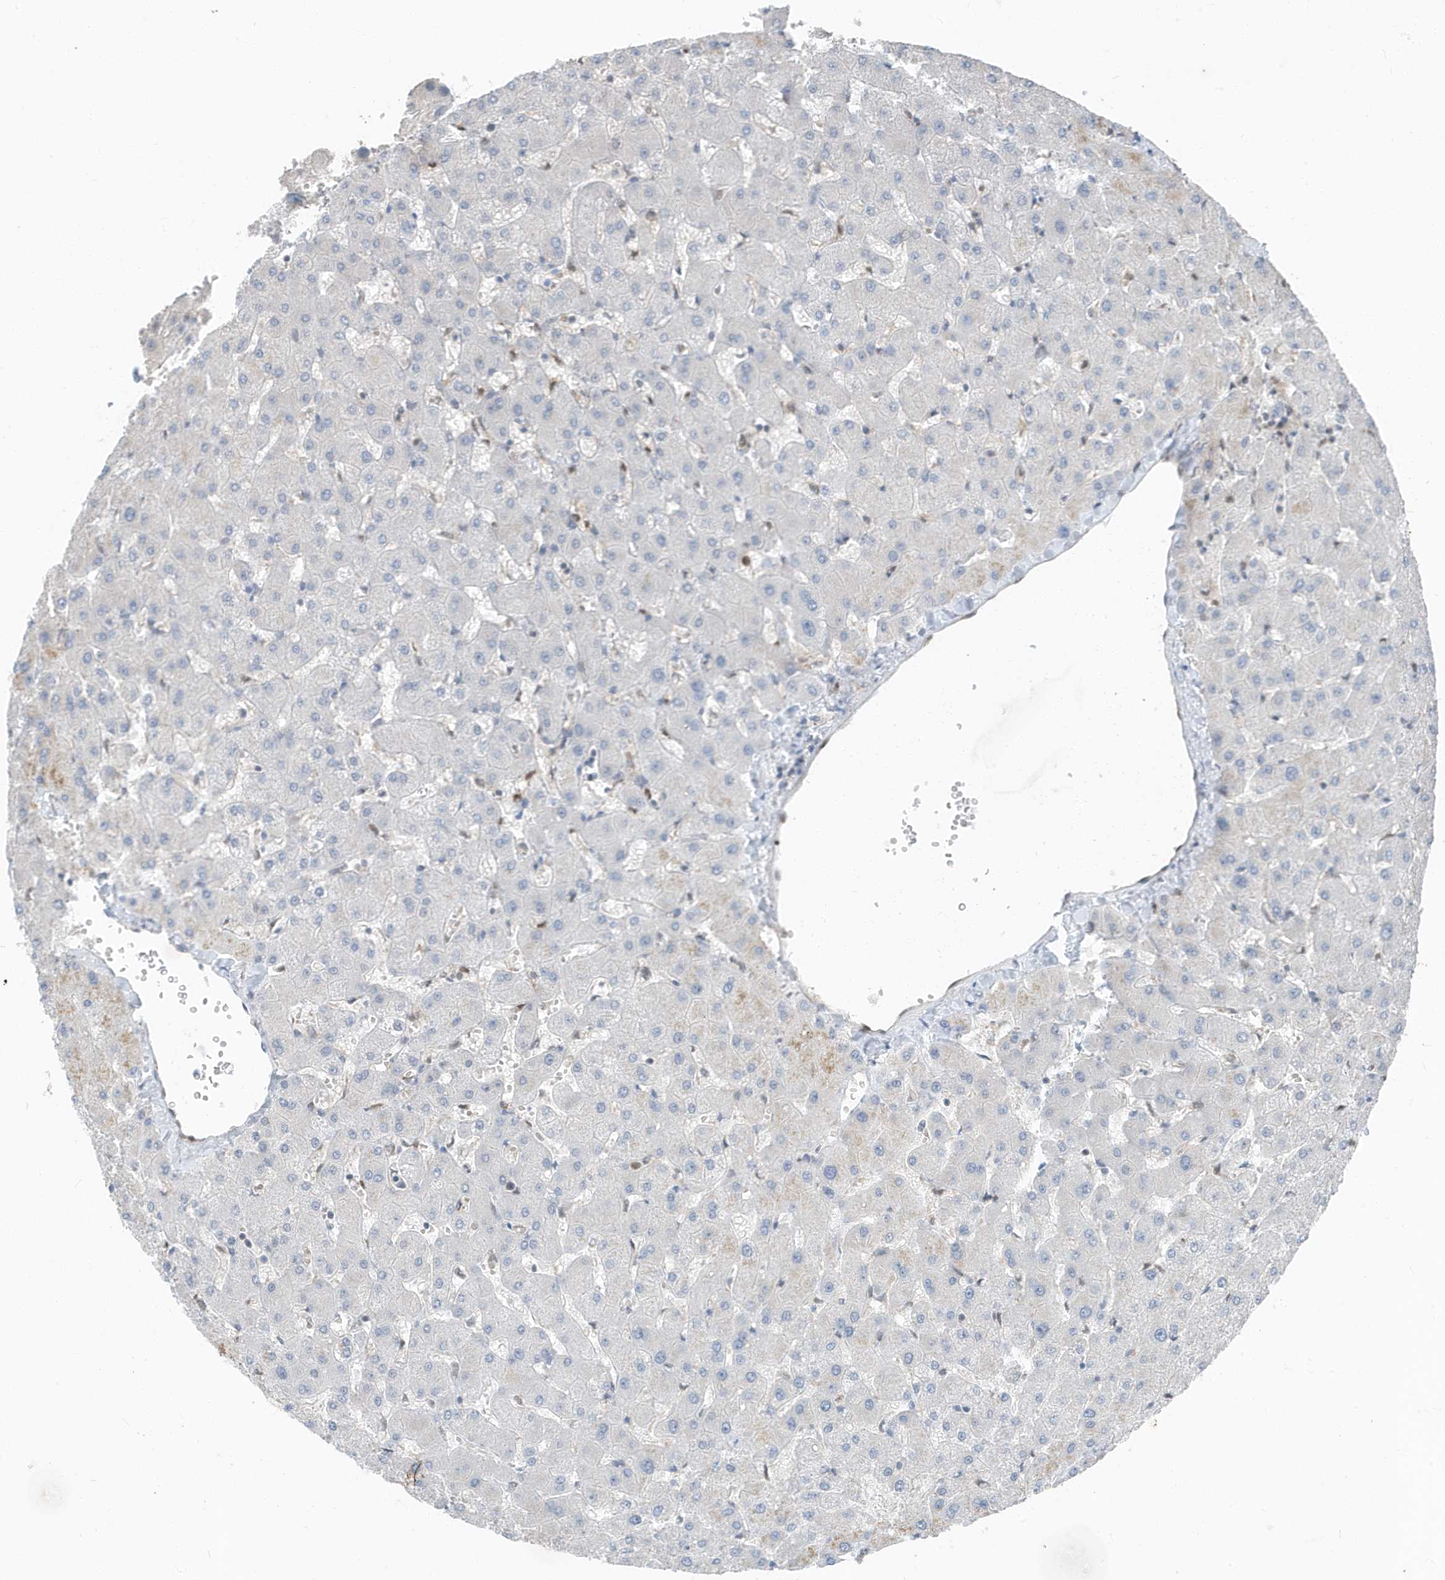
{"staining": {"intensity": "negative", "quantity": "none", "location": "none"}, "tissue": "liver", "cell_type": "Cholangiocytes", "image_type": "normal", "snomed": [{"axis": "morphology", "description": "Normal tissue, NOS"}, {"axis": "topography", "description": "Liver"}], "caption": "Immunohistochemical staining of normal liver reveals no significant expression in cholangiocytes. (DAB IHC visualized using brightfield microscopy, high magnification).", "gene": "NCOA7", "patient": {"sex": "female", "age": 63}}